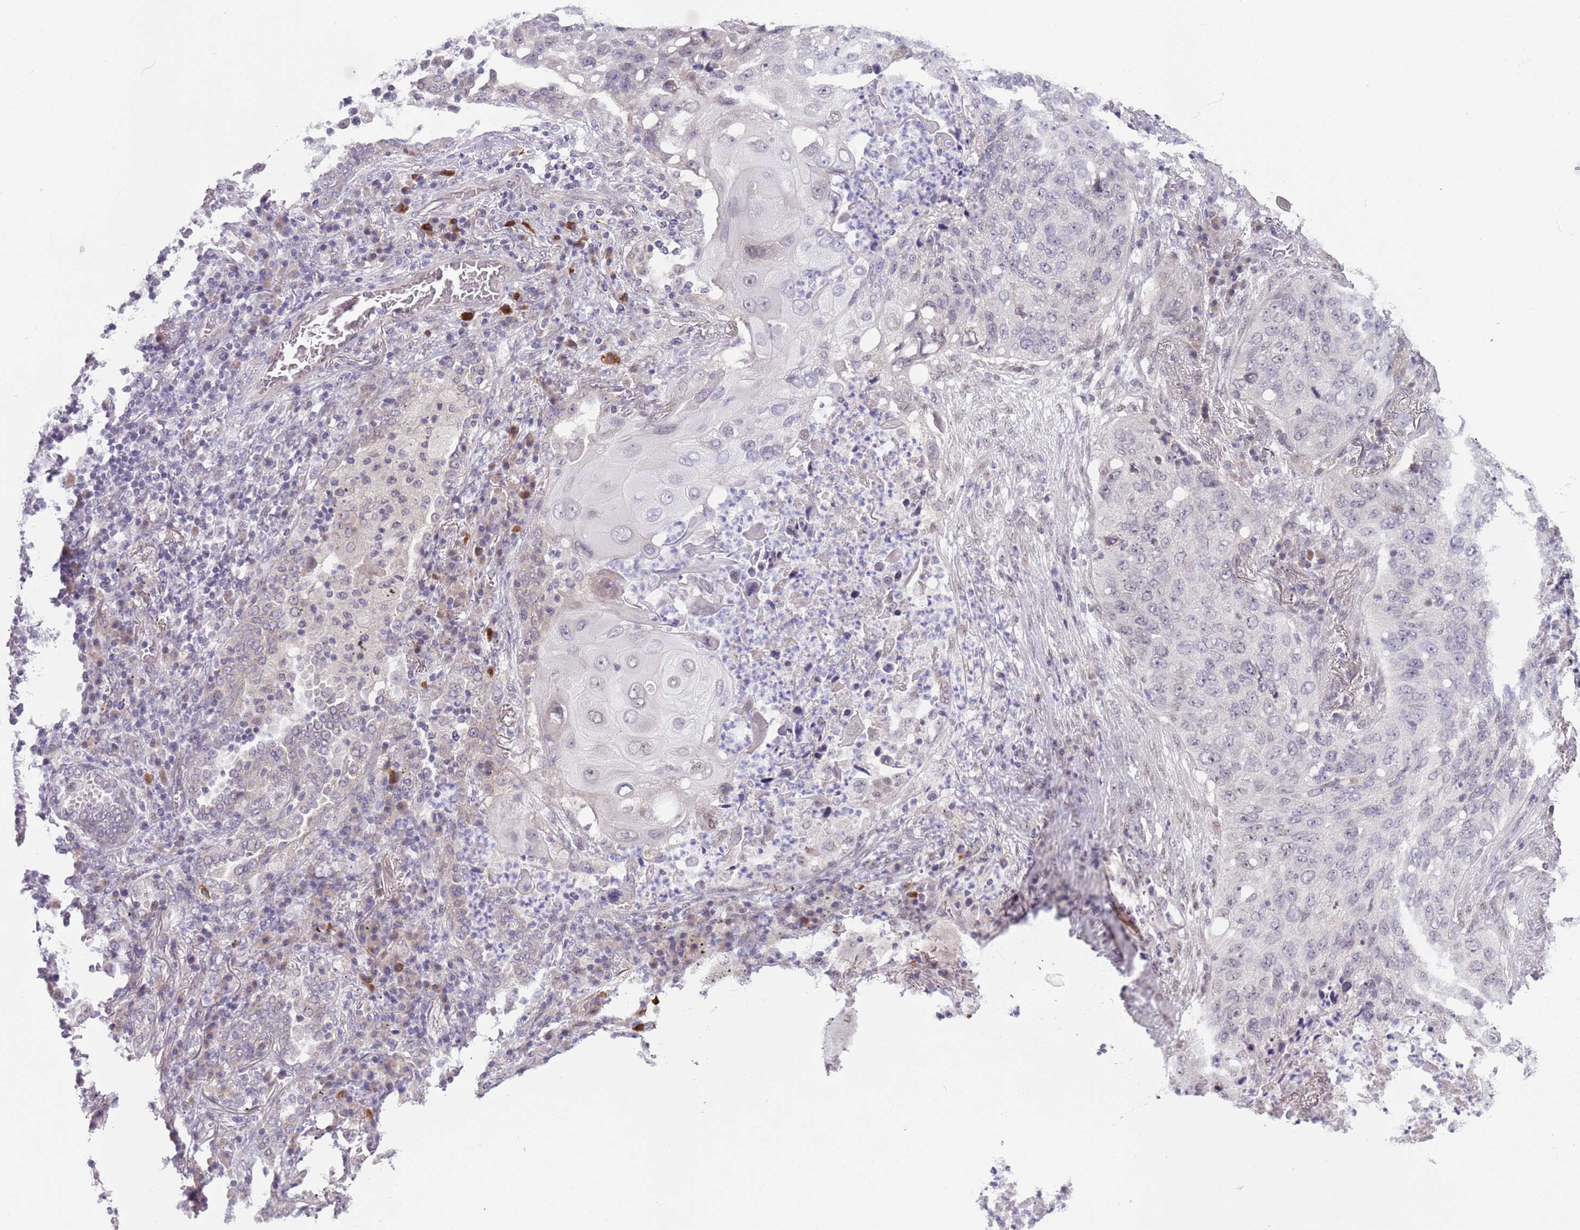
{"staining": {"intensity": "negative", "quantity": "none", "location": "none"}, "tissue": "lung cancer", "cell_type": "Tumor cells", "image_type": "cancer", "snomed": [{"axis": "morphology", "description": "Squamous cell carcinoma, NOS"}, {"axis": "topography", "description": "Lung"}], "caption": "High power microscopy histopathology image of an IHC photomicrograph of lung cancer (squamous cell carcinoma), revealing no significant expression in tumor cells. (Brightfield microscopy of DAB (3,3'-diaminobenzidine) immunohistochemistry at high magnification).", "gene": "TM2D1", "patient": {"sex": "female", "age": 63}}